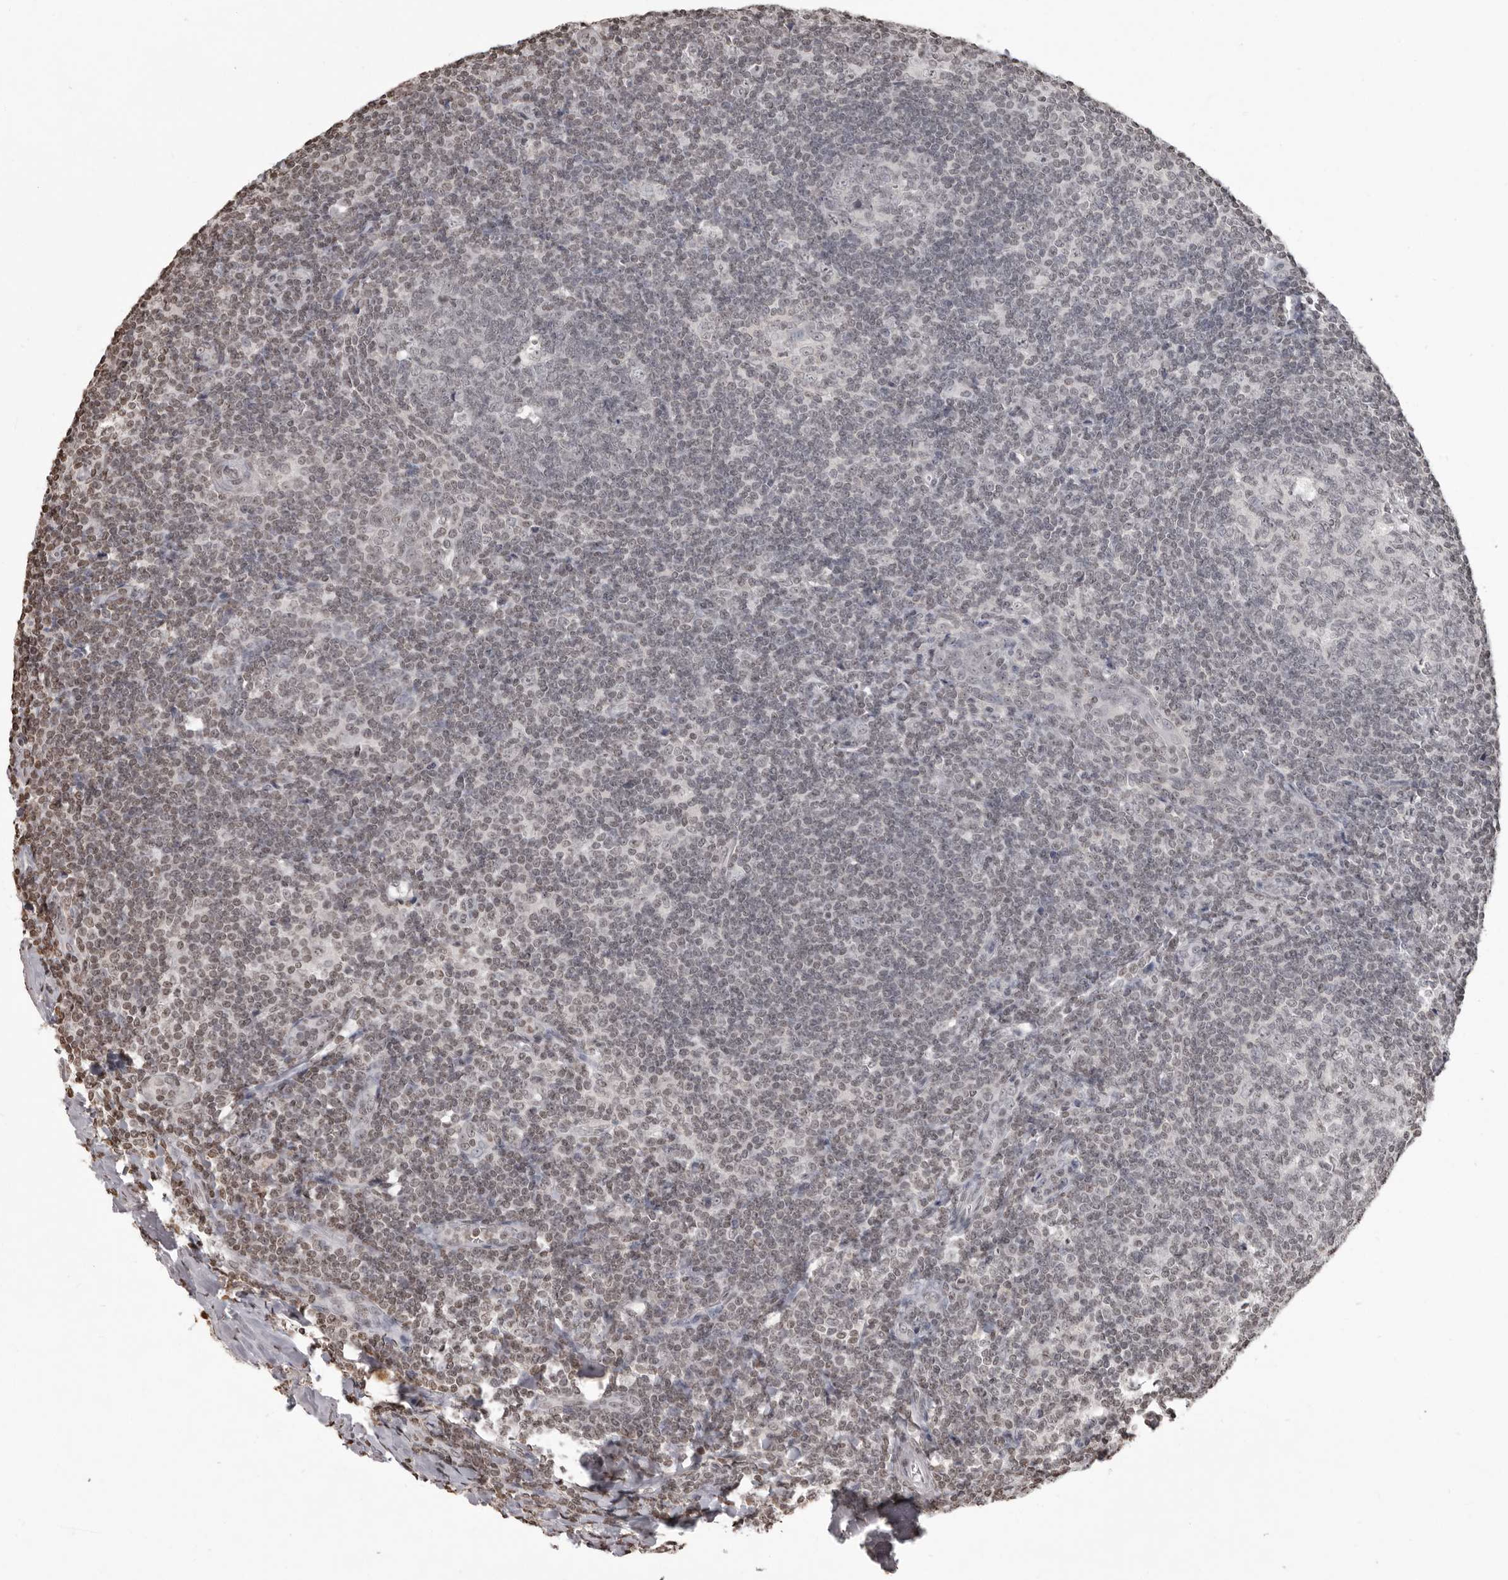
{"staining": {"intensity": "negative", "quantity": "none", "location": "none"}, "tissue": "tonsil", "cell_type": "Germinal center cells", "image_type": "normal", "snomed": [{"axis": "morphology", "description": "Normal tissue, NOS"}, {"axis": "topography", "description": "Tonsil"}], "caption": "DAB (3,3'-diaminobenzidine) immunohistochemical staining of normal tonsil exhibits no significant staining in germinal center cells. (DAB immunohistochemistry (IHC) visualized using brightfield microscopy, high magnification).", "gene": "WDR45", "patient": {"sex": "male", "age": 37}}